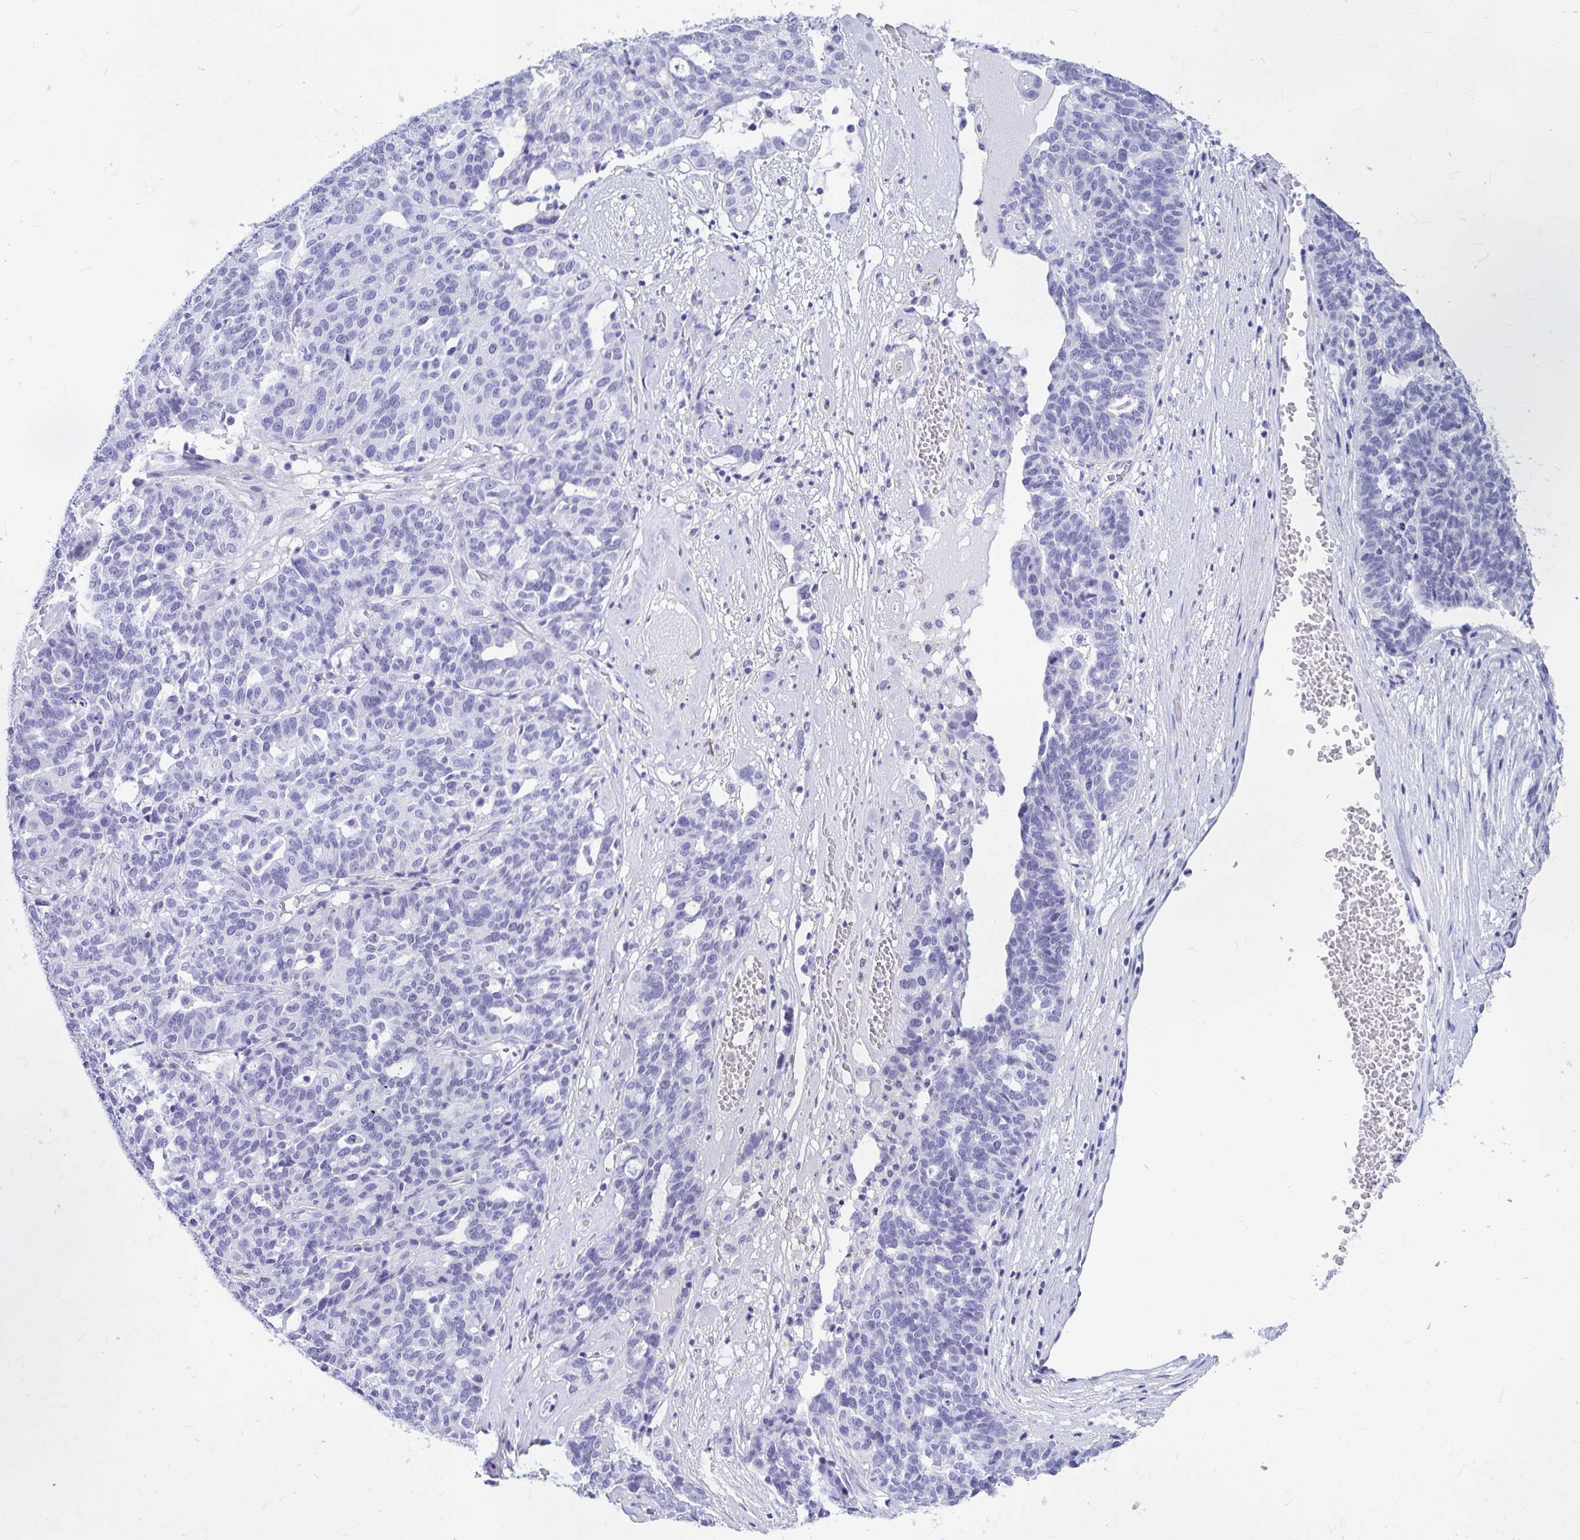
{"staining": {"intensity": "negative", "quantity": "none", "location": "none"}, "tissue": "ovarian cancer", "cell_type": "Tumor cells", "image_type": "cancer", "snomed": [{"axis": "morphology", "description": "Cystadenocarcinoma, serous, NOS"}, {"axis": "topography", "description": "Ovary"}], "caption": "A photomicrograph of ovarian serous cystadenocarcinoma stained for a protein displays no brown staining in tumor cells.", "gene": "OR5J2", "patient": {"sex": "female", "age": 59}}